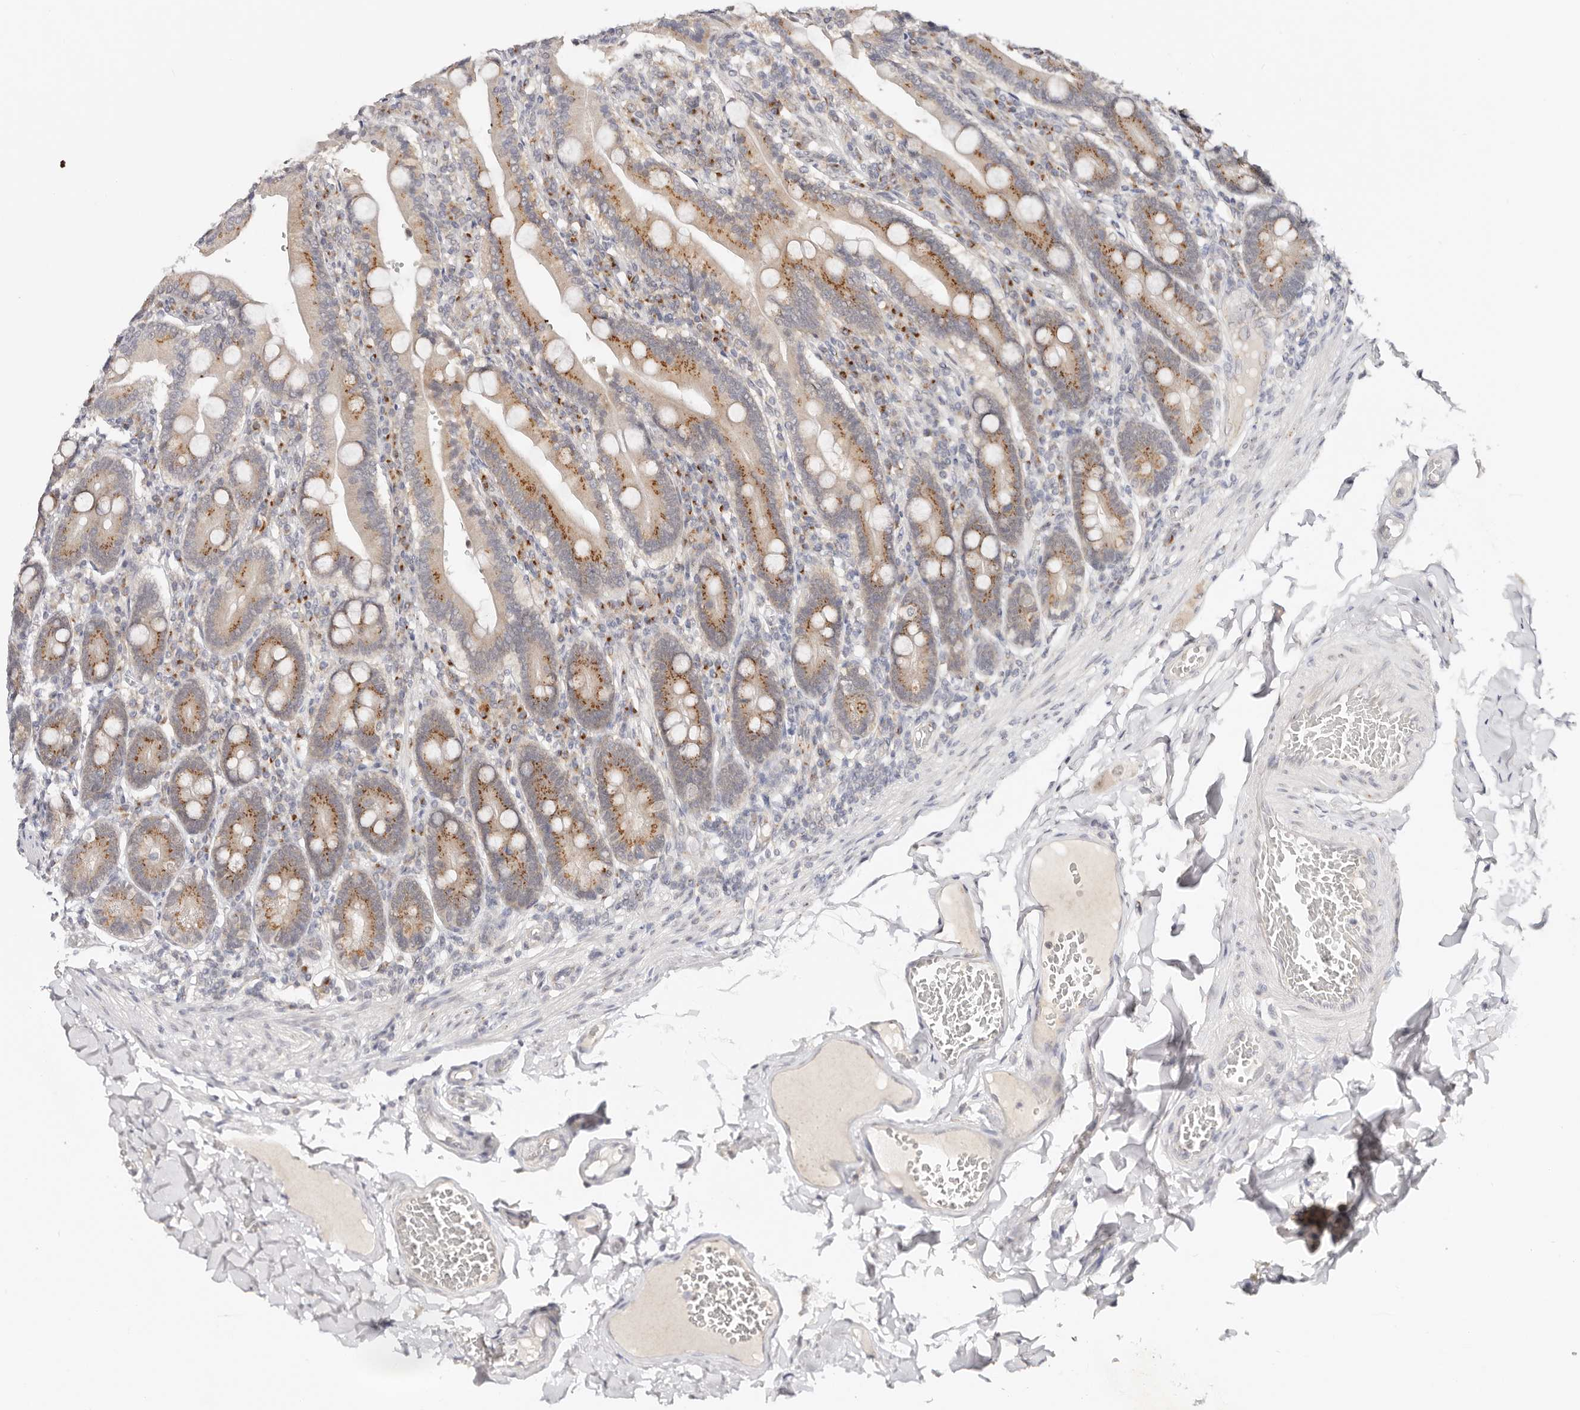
{"staining": {"intensity": "moderate", "quantity": ">75%", "location": "cytoplasmic/membranous"}, "tissue": "duodenum", "cell_type": "Glandular cells", "image_type": "normal", "snomed": [{"axis": "morphology", "description": "Normal tissue, NOS"}, {"axis": "topography", "description": "Duodenum"}], "caption": "Moderate cytoplasmic/membranous protein staining is appreciated in approximately >75% of glandular cells in duodenum.", "gene": "VIPAS39", "patient": {"sex": "female", "age": 62}}